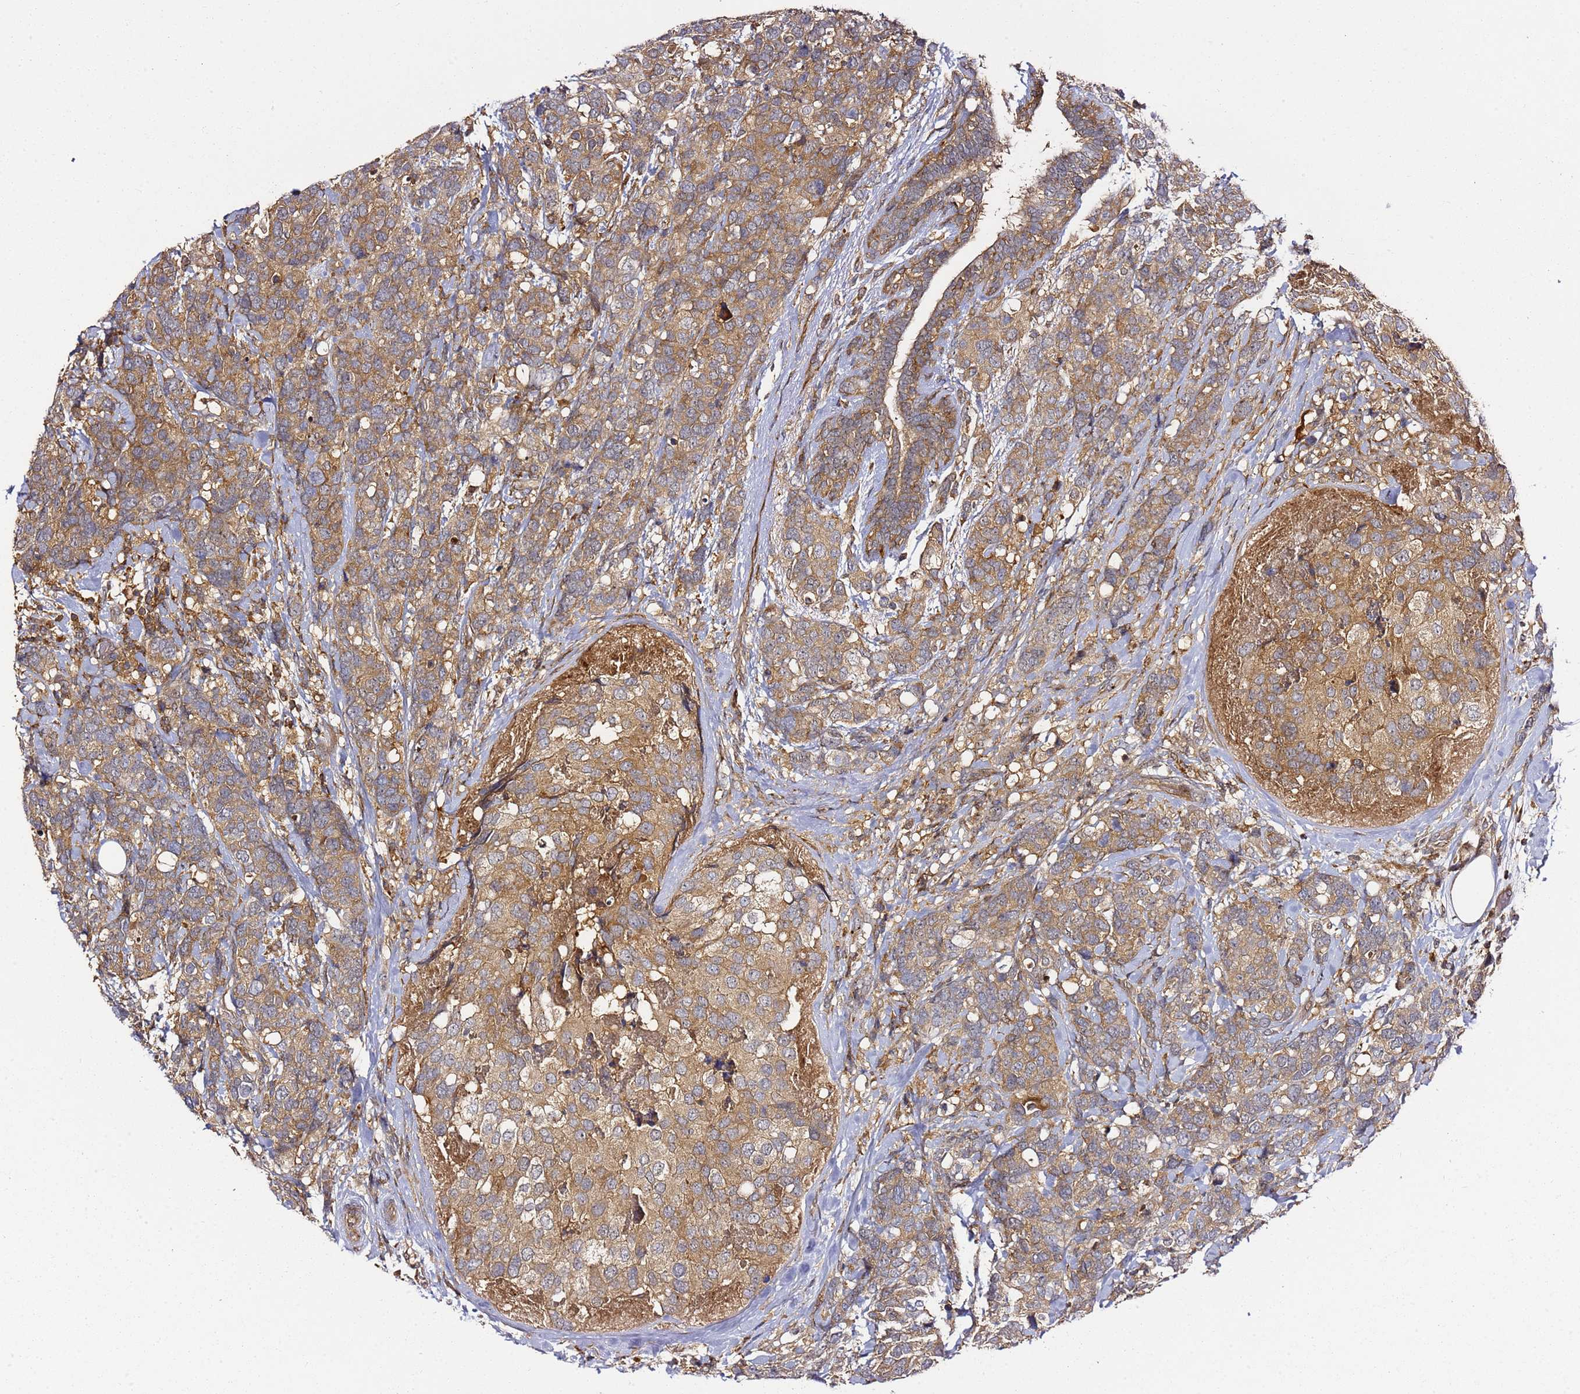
{"staining": {"intensity": "moderate", "quantity": ">75%", "location": "cytoplasmic/membranous"}, "tissue": "breast cancer", "cell_type": "Tumor cells", "image_type": "cancer", "snomed": [{"axis": "morphology", "description": "Lobular carcinoma"}, {"axis": "topography", "description": "Breast"}], "caption": "Protein expression analysis of human breast cancer (lobular carcinoma) reveals moderate cytoplasmic/membranous staining in about >75% of tumor cells.", "gene": "PRMT7", "patient": {"sex": "female", "age": 59}}